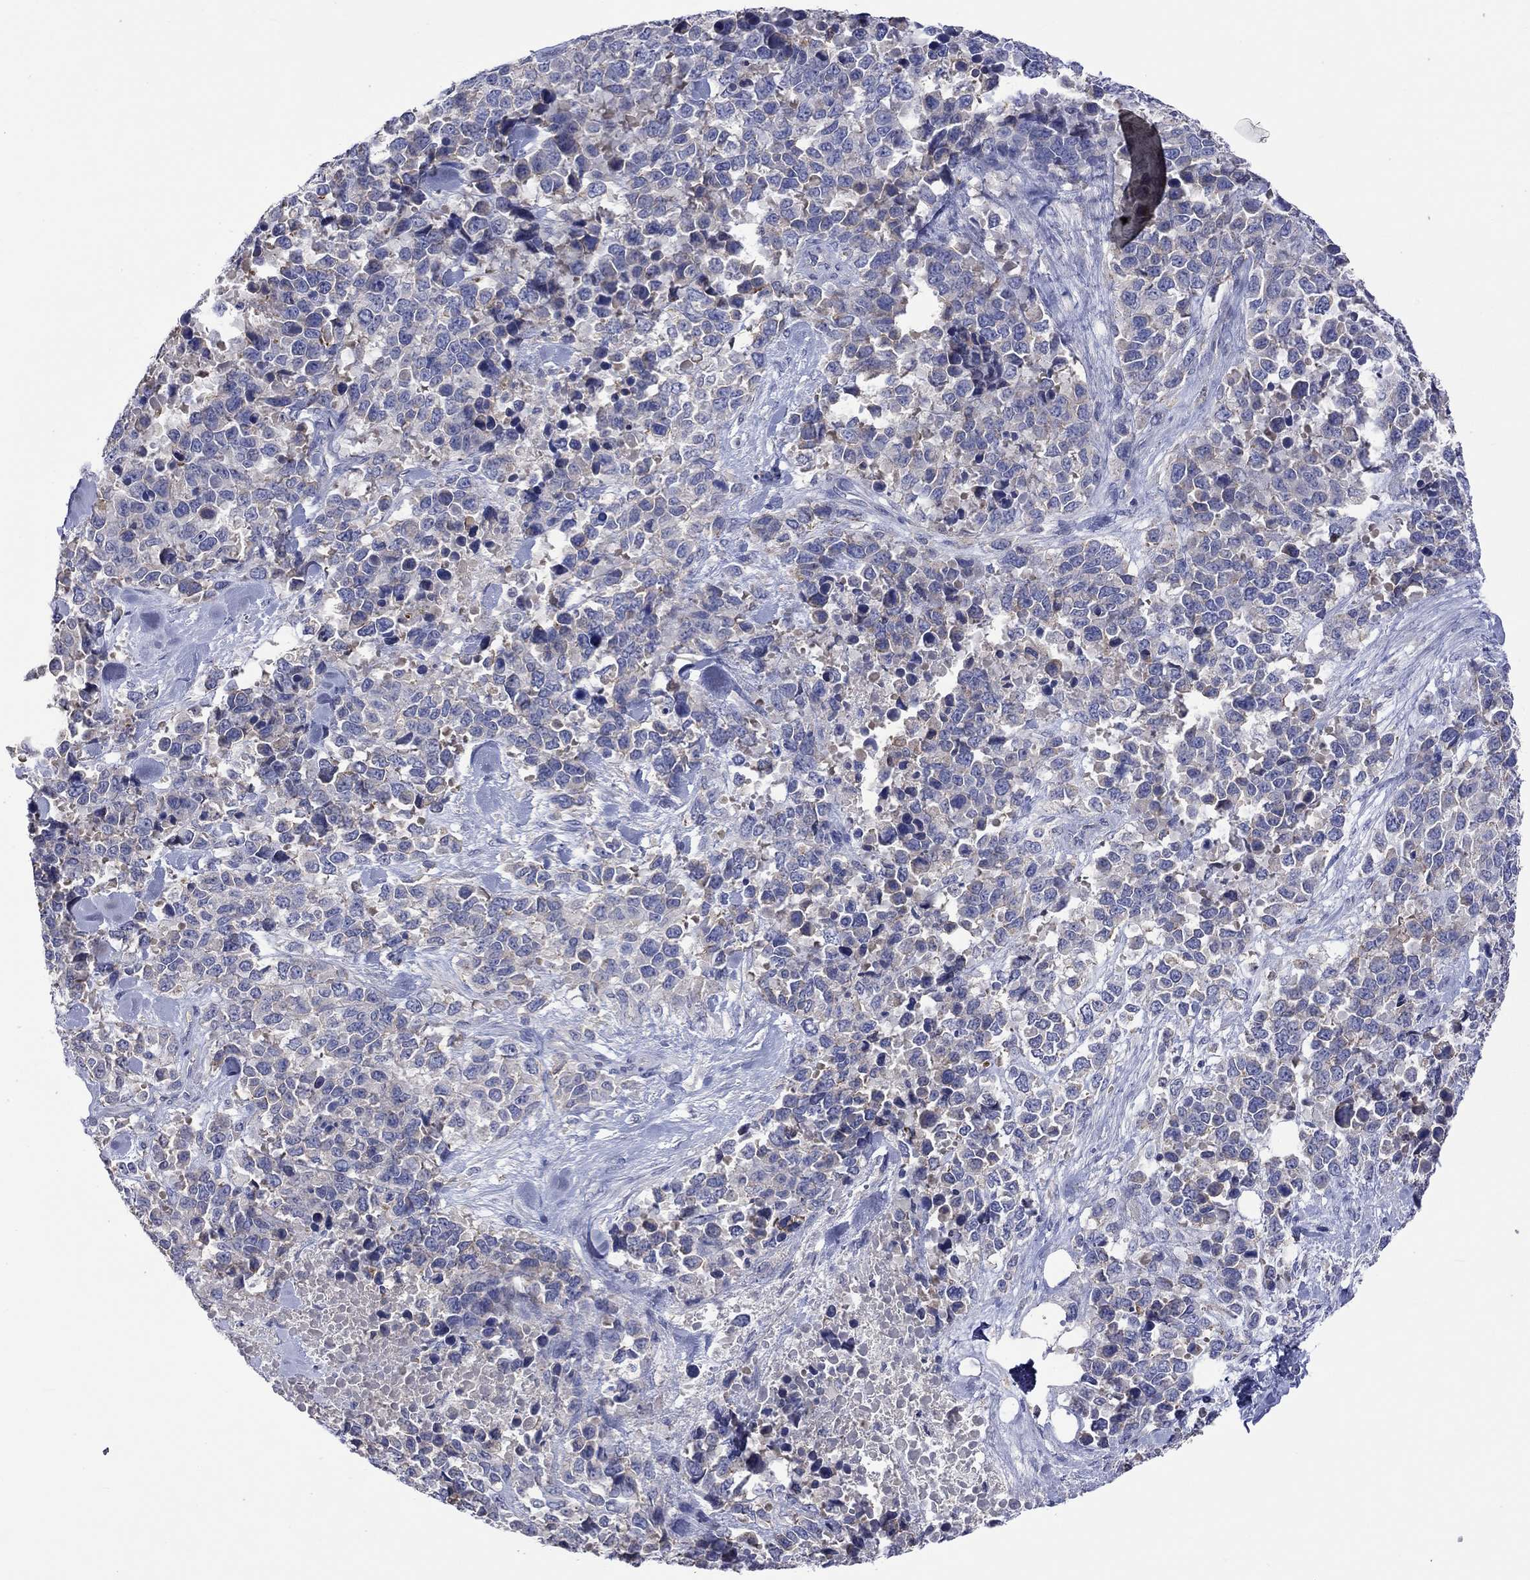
{"staining": {"intensity": "weak", "quantity": "<25%", "location": "cytoplasmic/membranous"}, "tissue": "melanoma", "cell_type": "Tumor cells", "image_type": "cancer", "snomed": [{"axis": "morphology", "description": "Malignant melanoma, Metastatic site"}, {"axis": "topography", "description": "Skin"}], "caption": "DAB immunohistochemical staining of melanoma demonstrates no significant positivity in tumor cells. The staining was performed using DAB (3,3'-diaminobenzidine) to visualize the protein expression in brown, while the nuclei were stained in blue with hematoxylin (Magnification: 20x).", "gene": "LRFN4", "patient": {"sex": "male", "age": 84}}